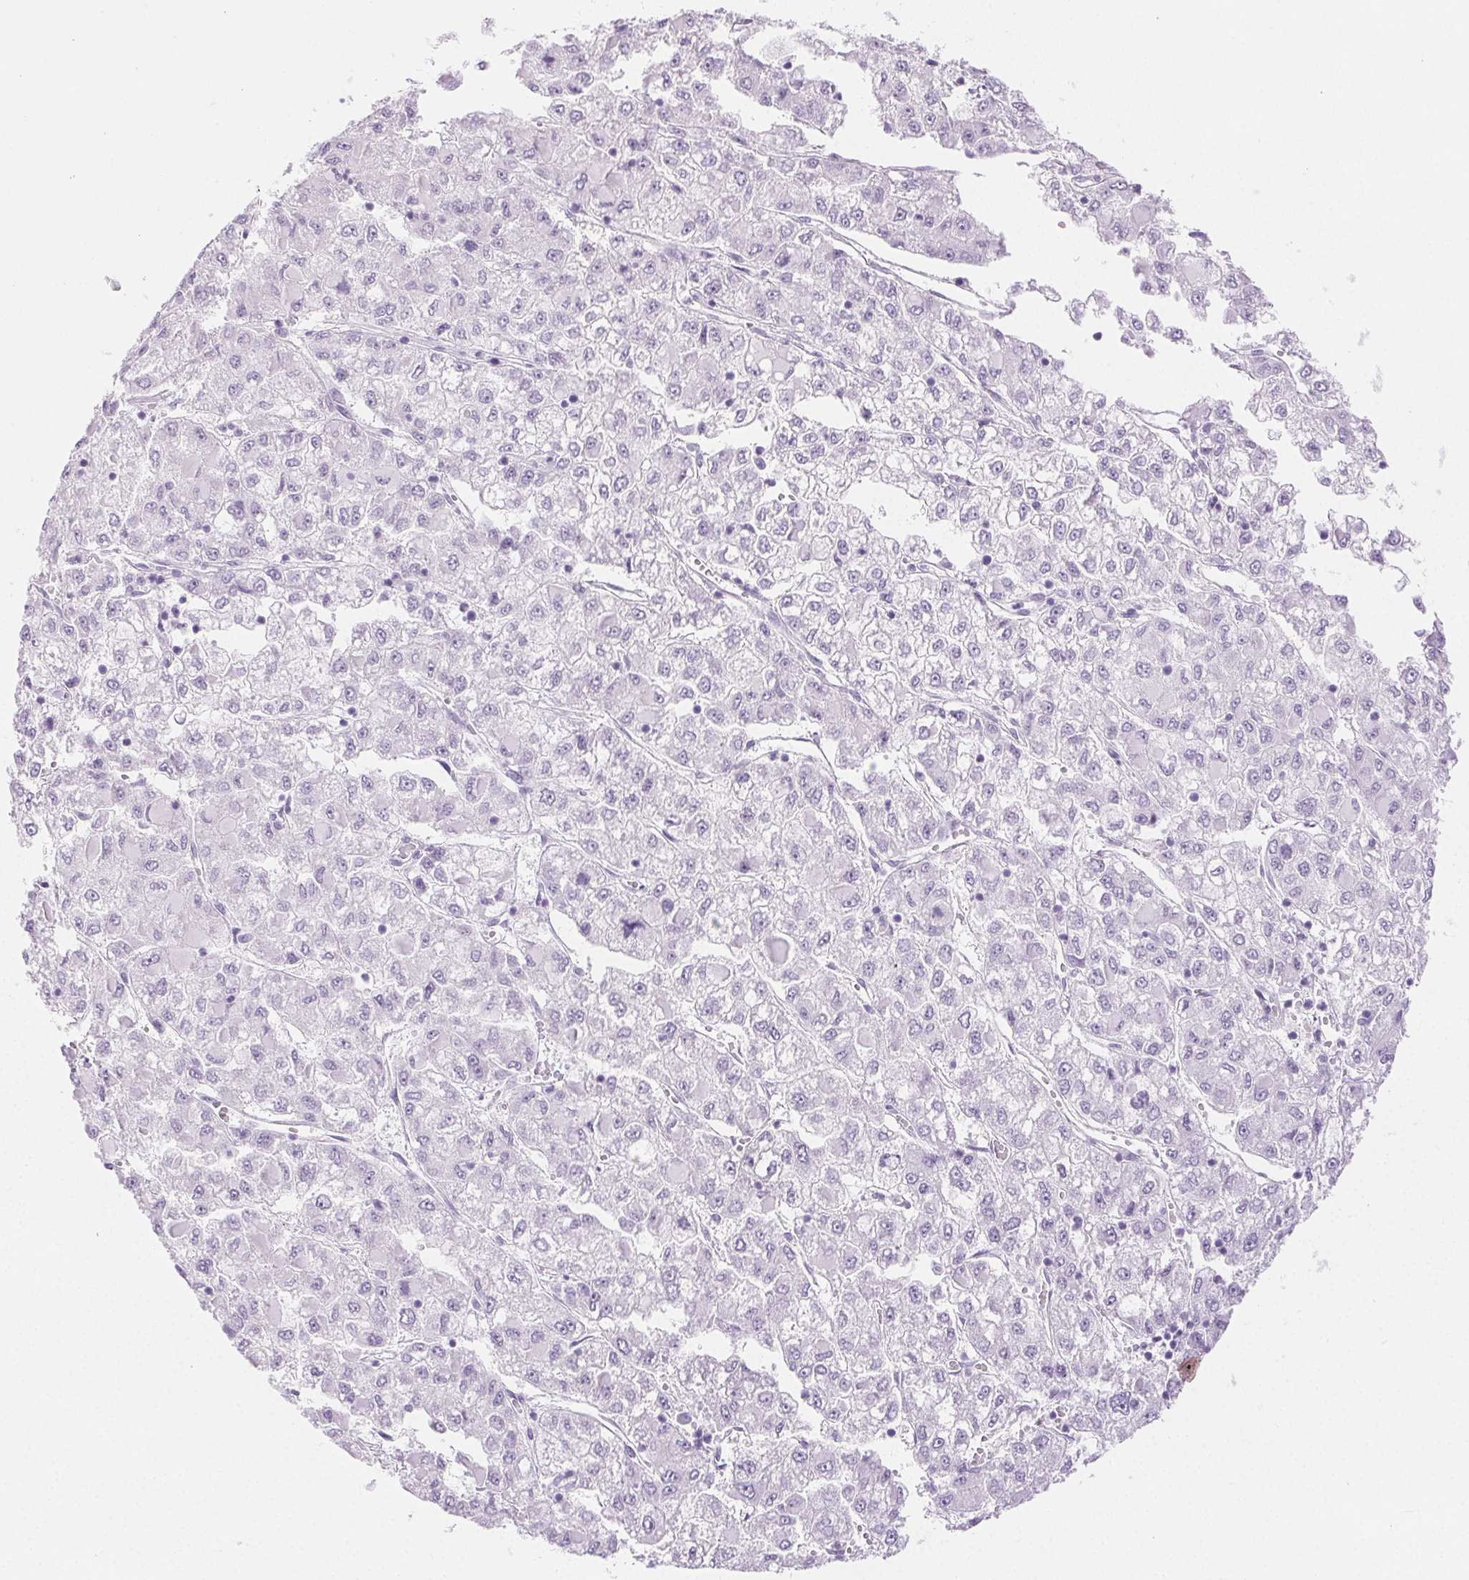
{"staining": {"intensity": "negative", "quantity": "none", "location": "none"}, "tissue": "liver cancer", "cell_type": "Tumor cells", "image_type": "cancer", "snomed": [{"axis": "morphology", "description": "Carcinoma, Hepatocellular, NOS"}, {"axis": "topography", "description": "Liver"}], "caption": "Human liver cancer stained for a protein using IHC shows no staining in tumor cells.", "gene": "SPRR3", "patient": {"sex": "male", "age": 40}}